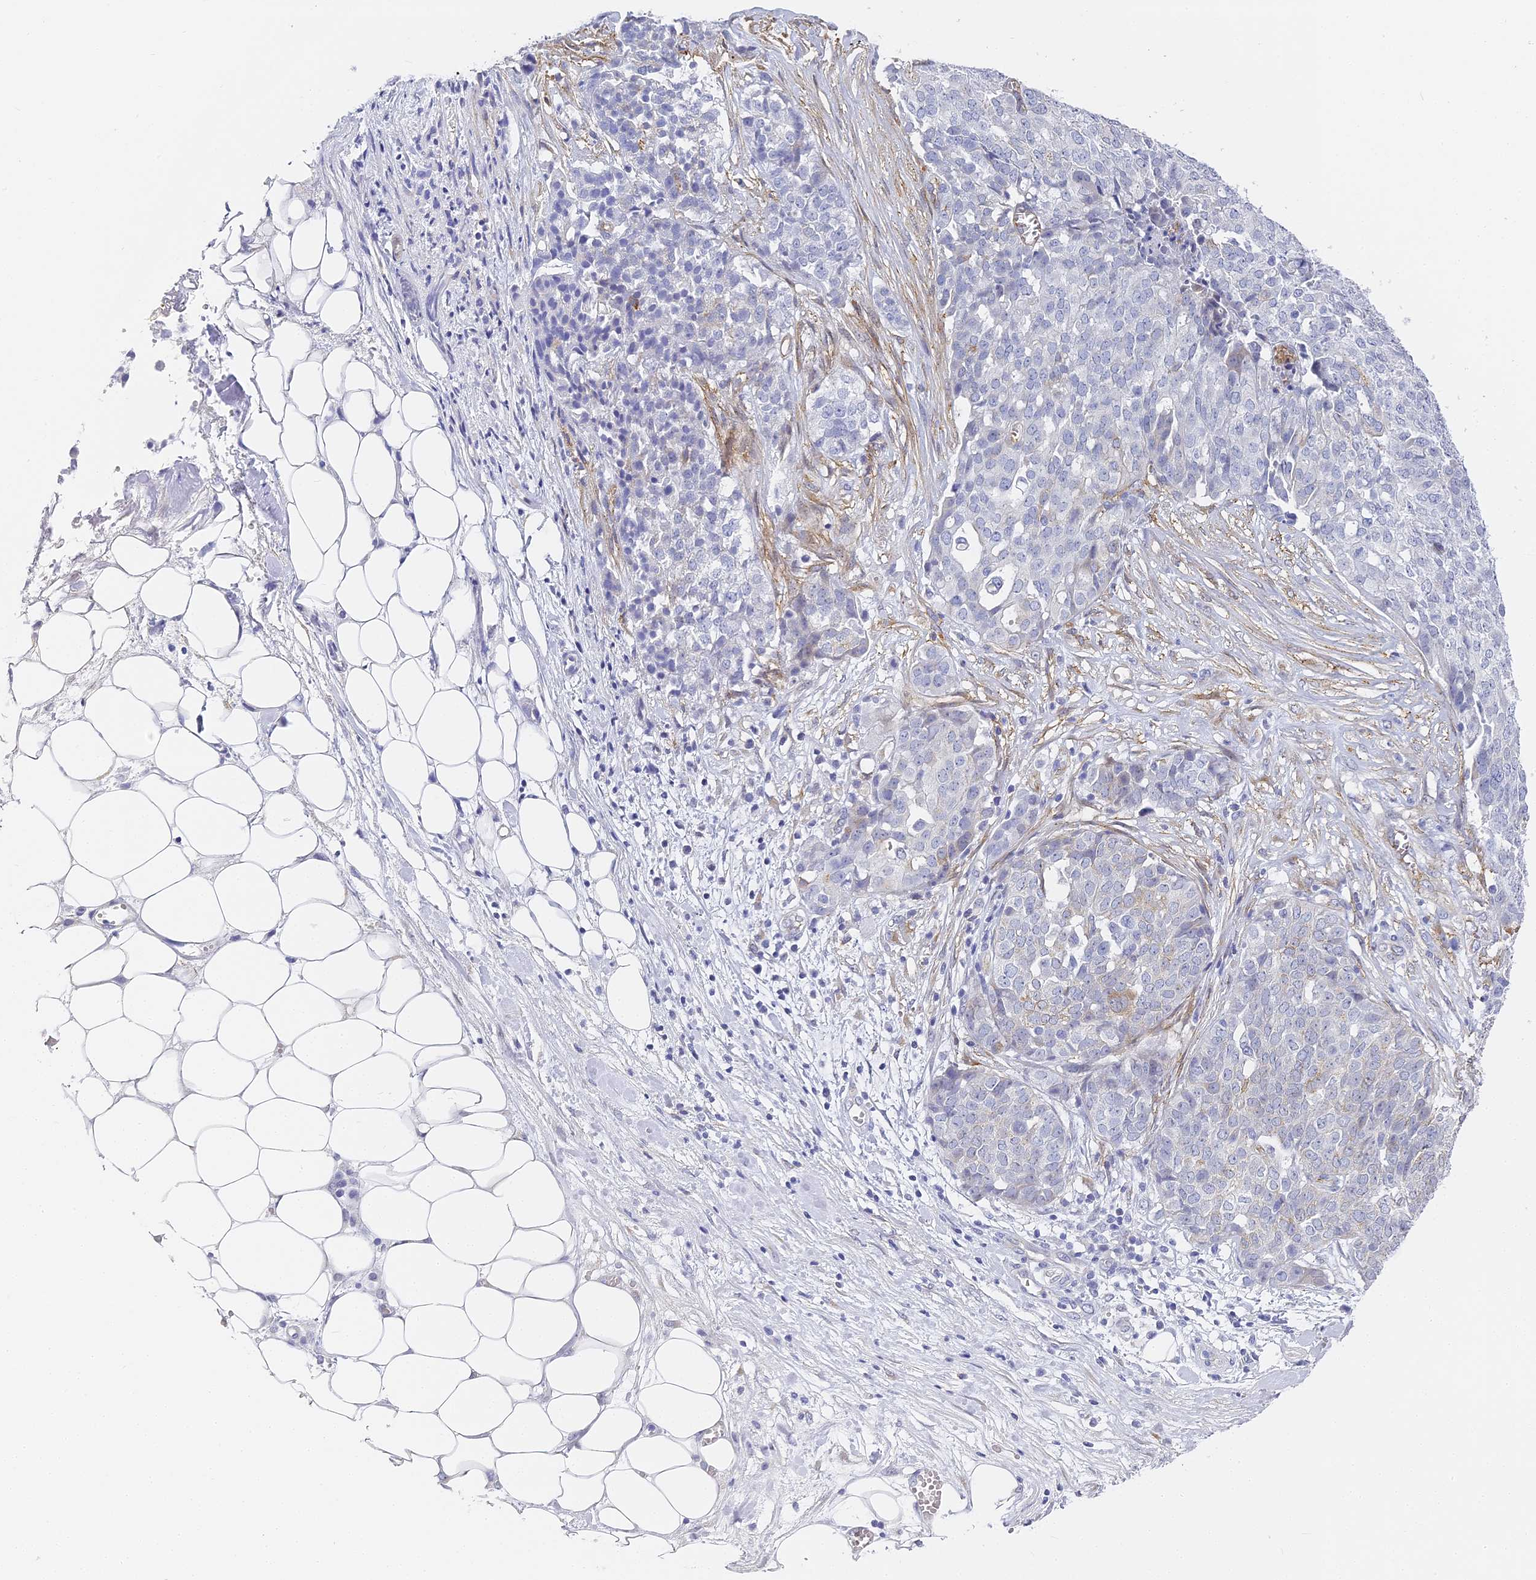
{"staining": {"intensity": "negative", "quantity": "none", "location": "none"}, "tissue": "ovarian cancer", "cell_type": "Tumor cells", "image_type": "cancer", "snomed": [{"axis": "morphology", "description": "Cystadenocarcinoma, serous, NOS"}, {"axis": "topography", "description": "Soft tissue"}, {"axis": "topography", "description": "Ovary"}], "caption": "Protein analysis of ovarian cancer (serous cystadenocarcinoma) exhibits no significant expression in tumor cells.", "gene": "GJA1", "patient": {"sex": "female", "age": 57}}